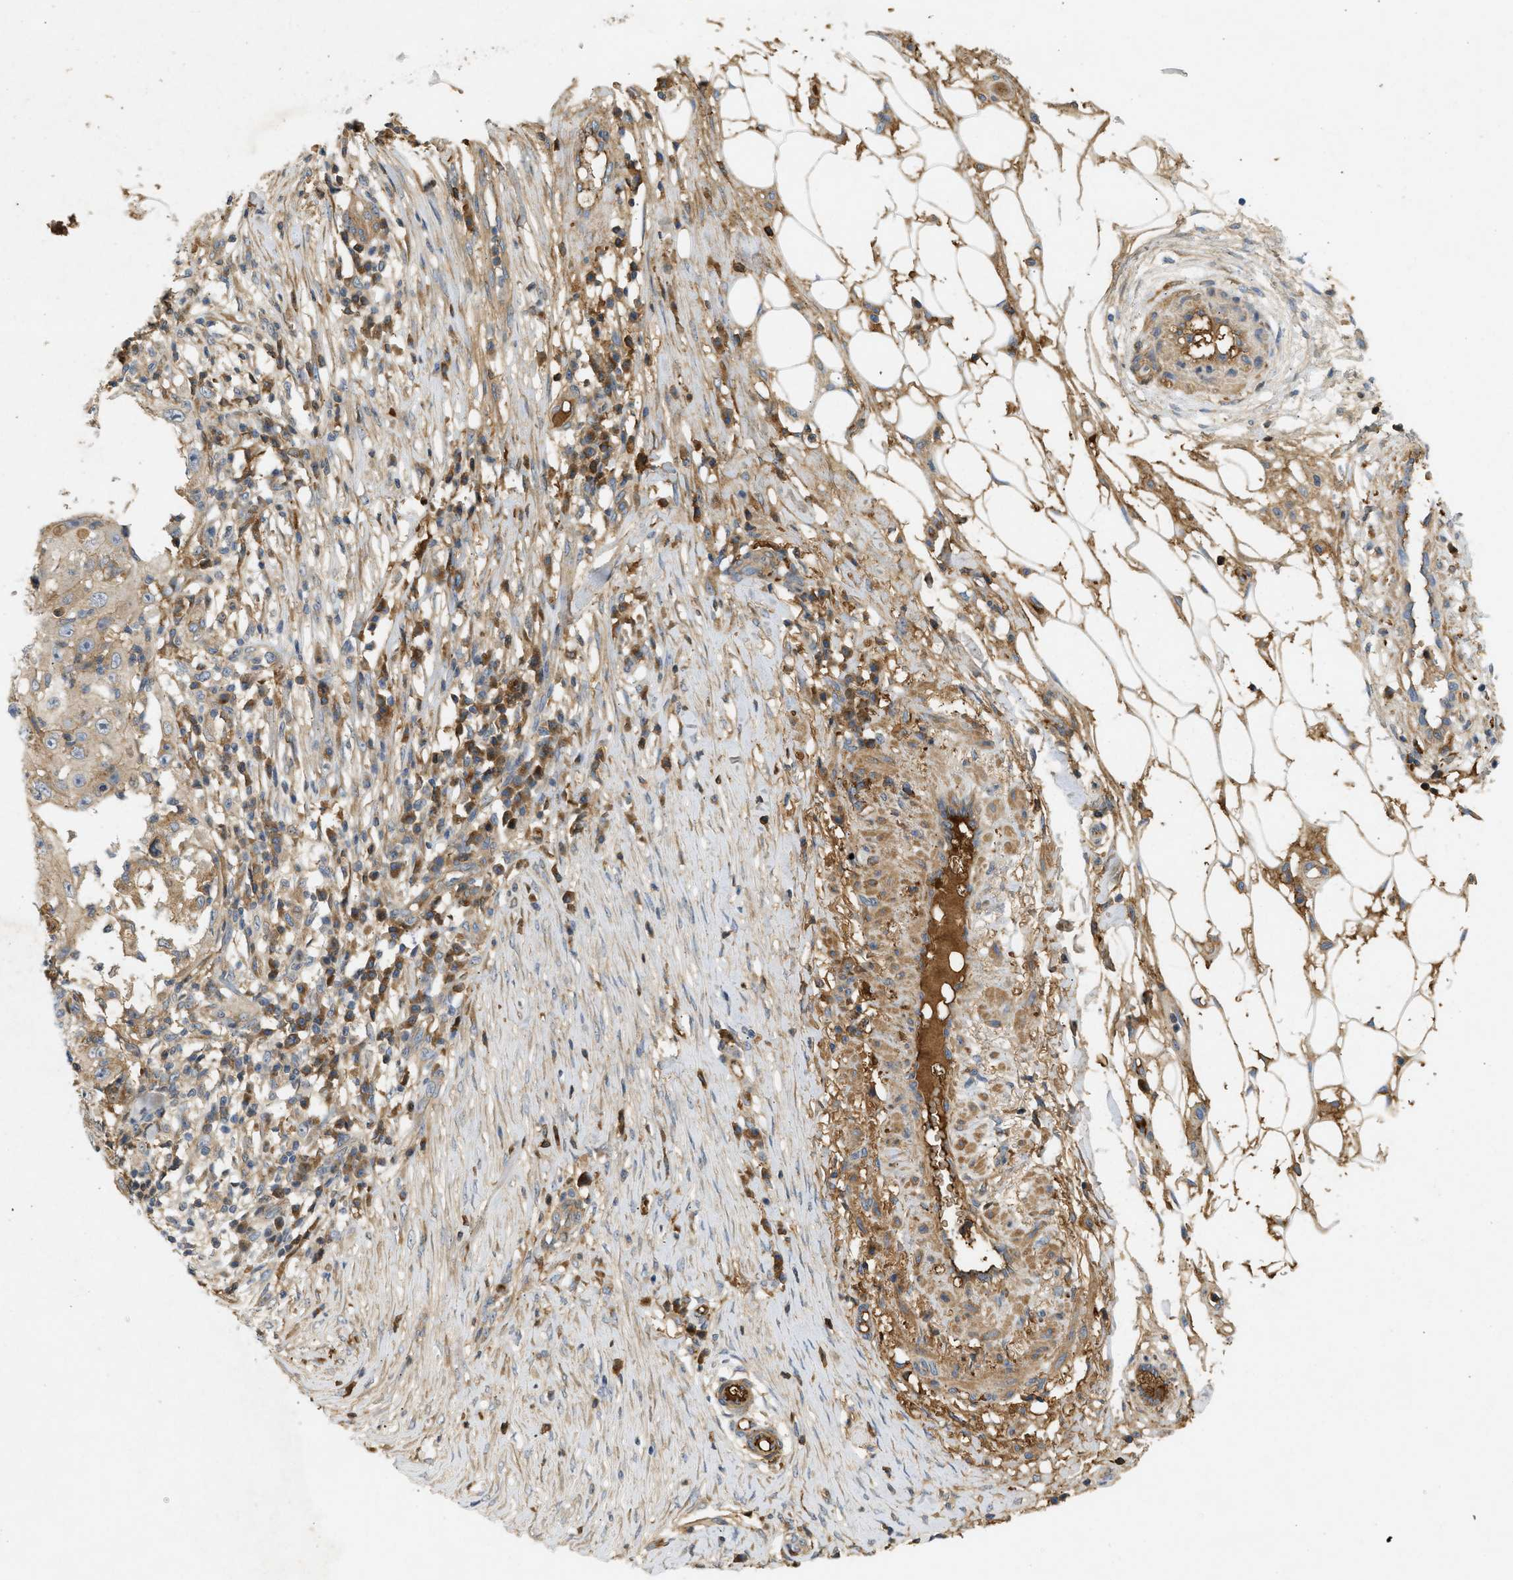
{"staining": {"intensity": "moderate", "quantity": ">75%", "location": "cytoplasmic/membranous"}, "tissue": "skin cancer", "cell_type": "Tumor cells", "image_type": "cancer", "snomed": [{"axis": "morphology", "description": "Squamous cell carcinoma, NOS"}, {"axis": "topography", "description": "Skin"}], "caption": "This is a histology image of immunohistochemistry staining of skin squamous cell carcinoma, which shows moderate expression in the cytoplasmic/membranous of tumor cells.", "gene": "F8", "patient": {"sex": "male", "age": 86}}